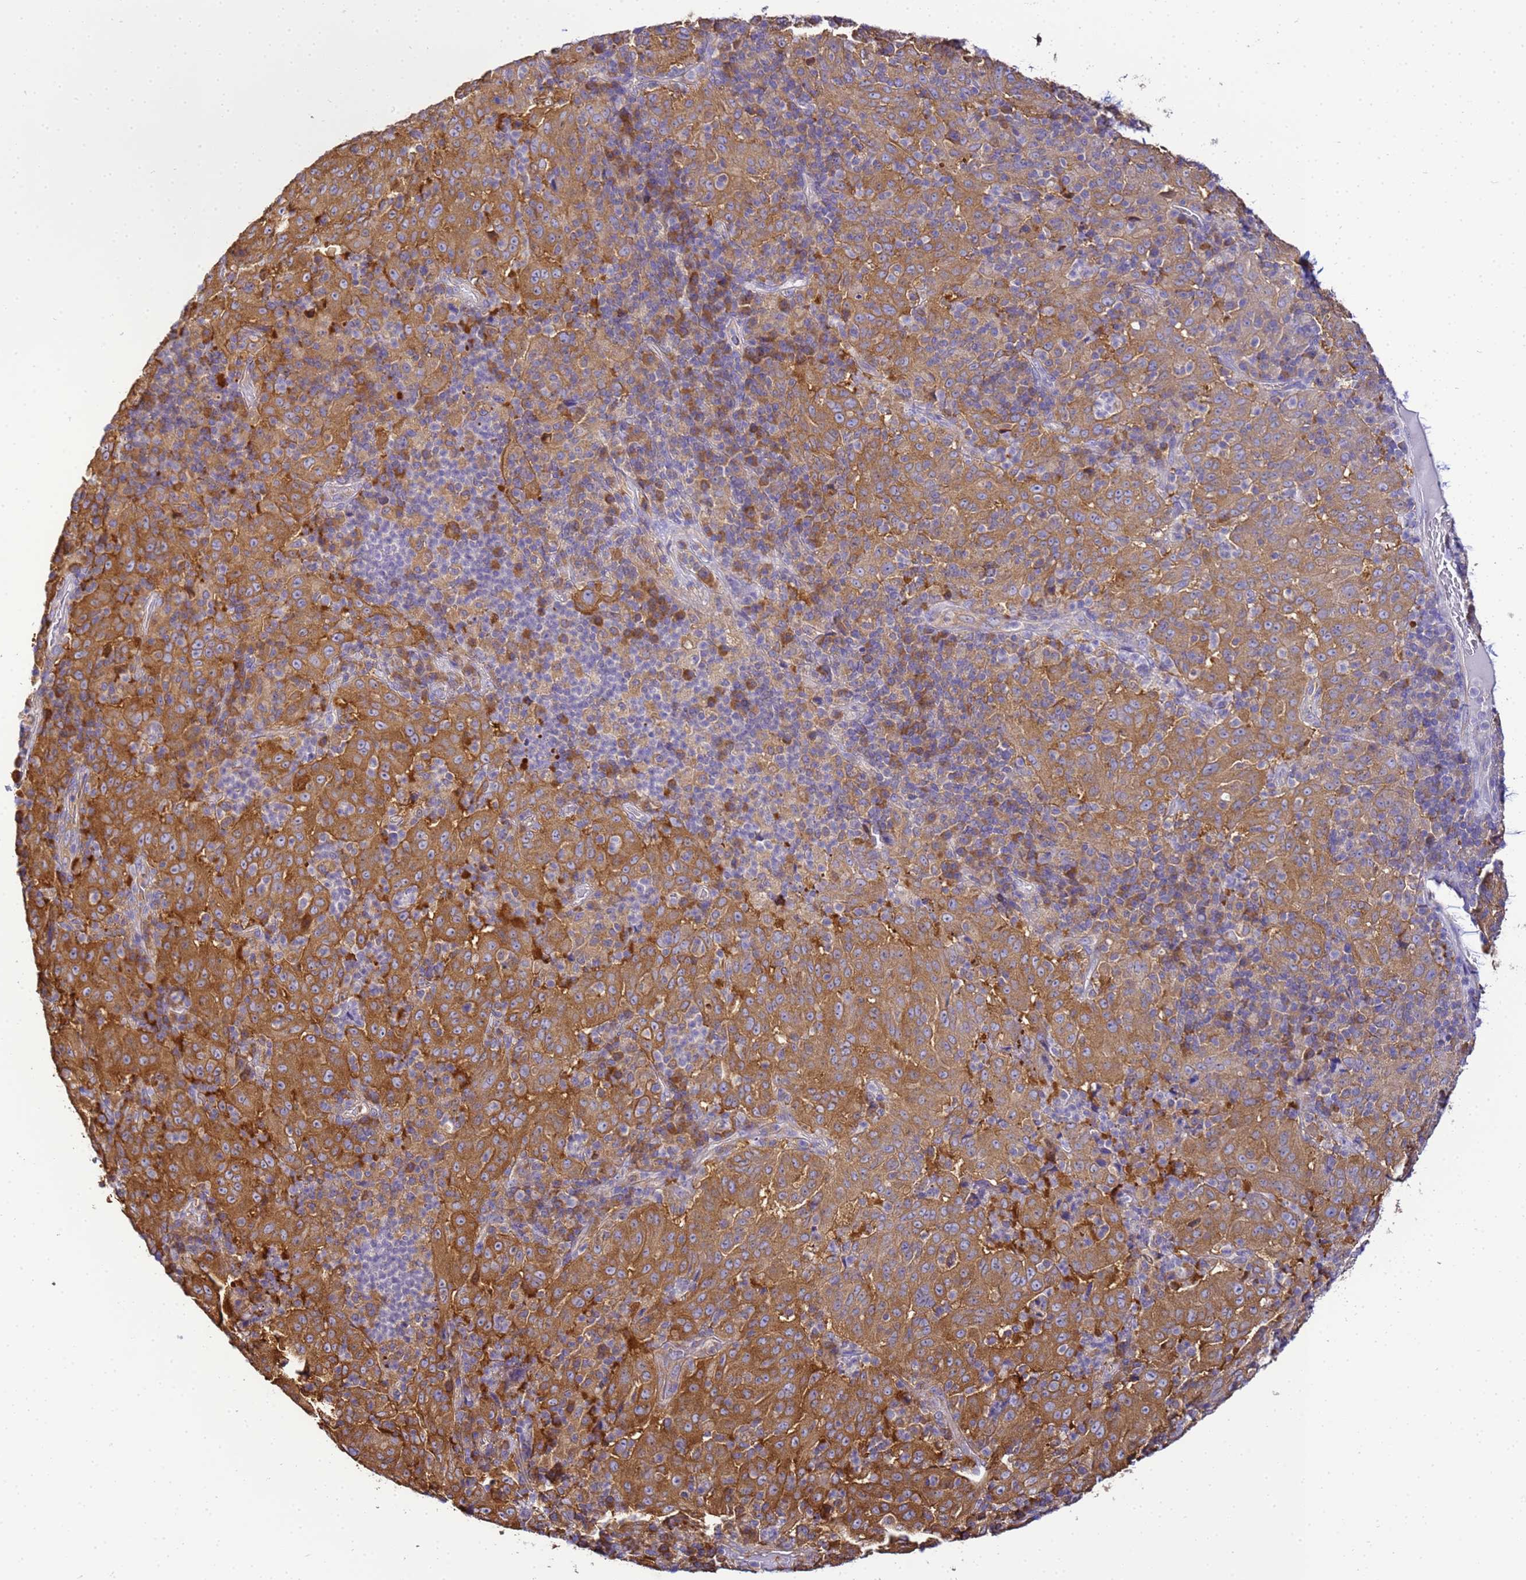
{"staining": {"intensity": "moderate", "quantity": ">75%", "location": "cytoplasmic/membranous"}, "tissue": "pancreatic cancer", "cell_type": "Tumor cells", "image_type": "cancer", "snomed": [{"axis": "morphology", "description": "Adenocarcinoma, NOS"}, {"axis": "topography", "description": "Pancreas"}], "caption": "An image of human pancreatic cancer (adenocarcinoma) stained for a protein shows moderate cytoplasmic/membranous brown staining in tumor cells.", "gene": "NARS1", "patient": {"sex": "male", "age": 63}}